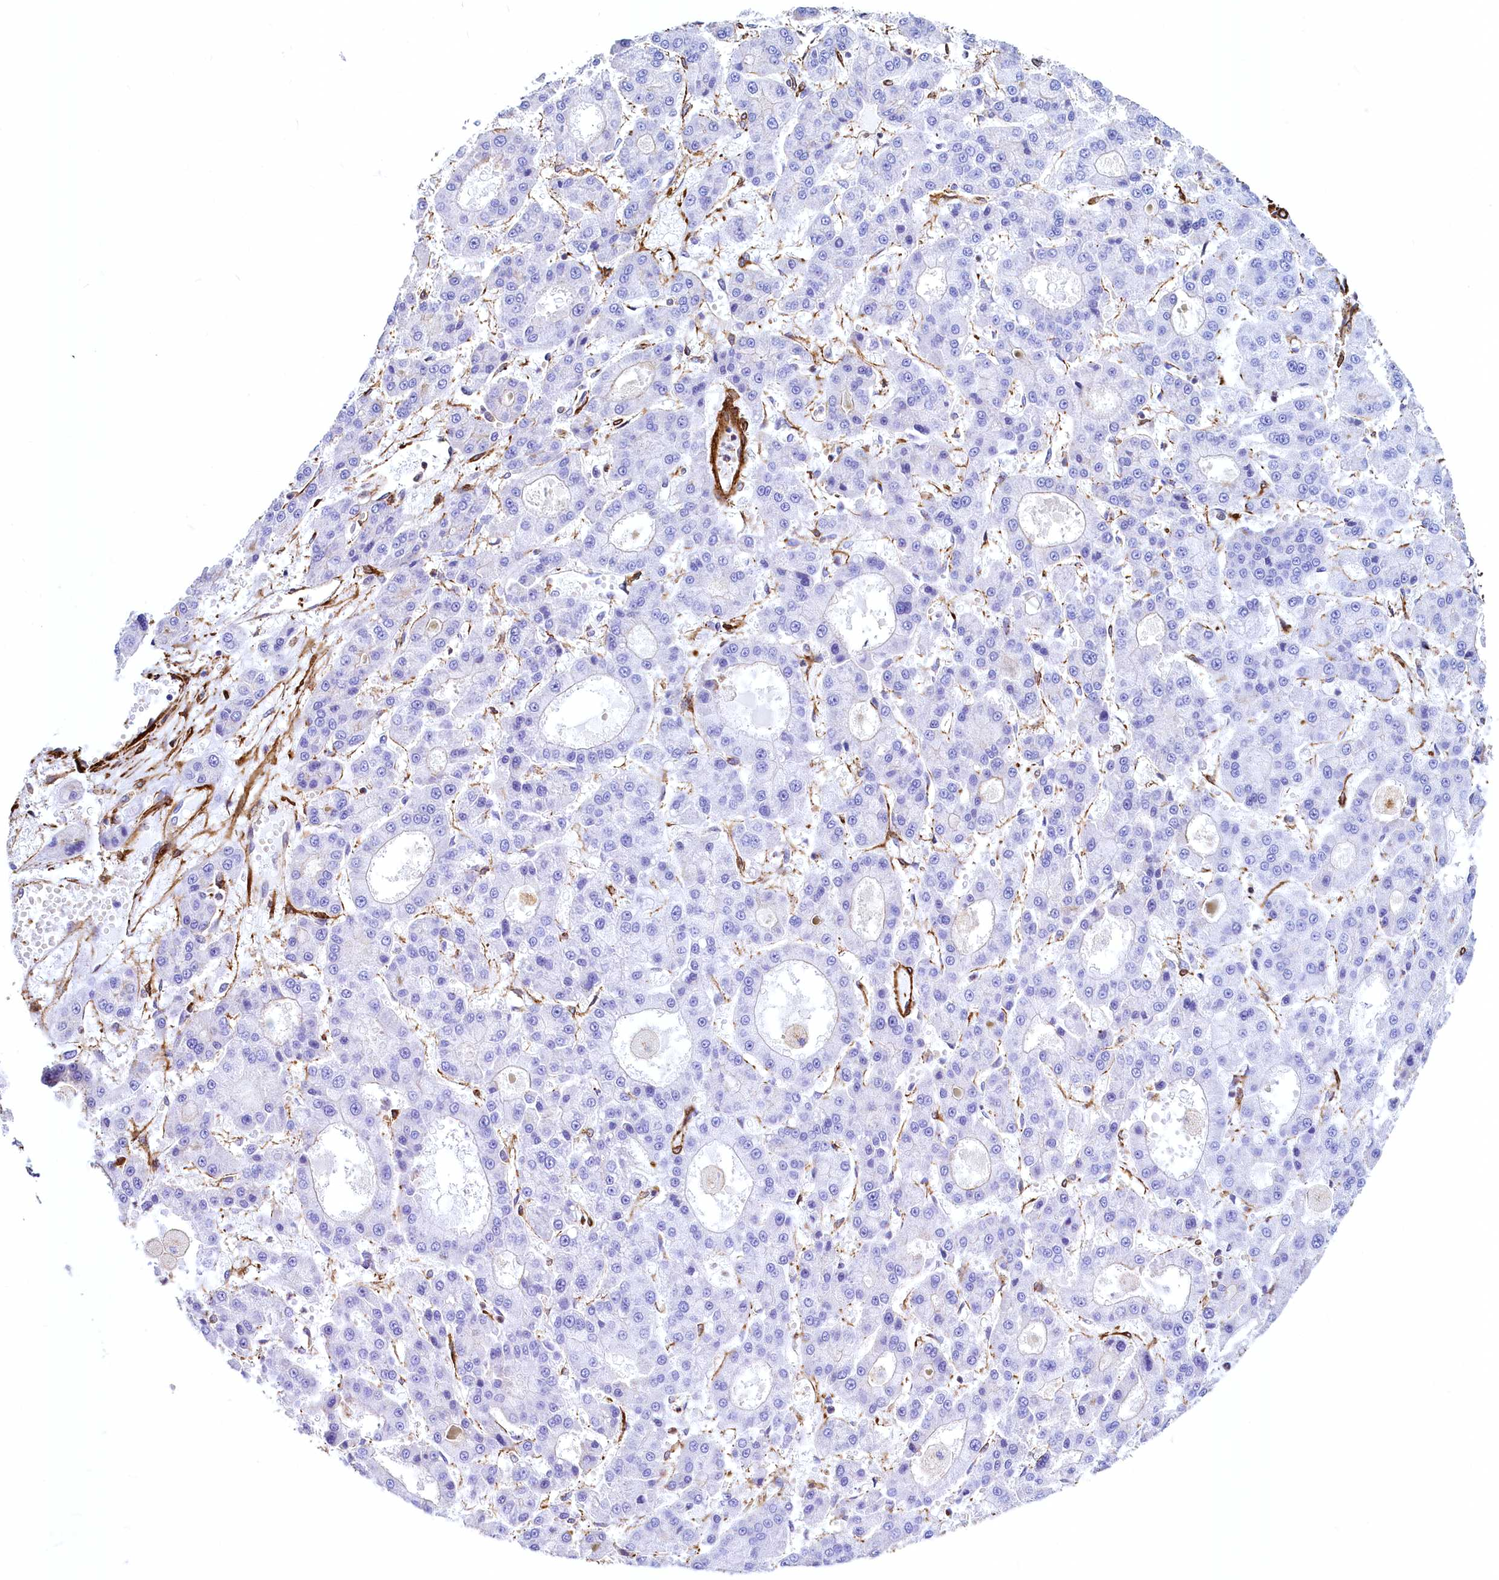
{"staining": {"intensity": "negative", "quantity": "none", "location": "none"}, "tissue": "liver cancer", "cell_type": "Tumor cells", "image_type": "cancer", "snomed": [{"axis": "morphology", "description": "Carcinoma, Hepatocellular, NOS"}, {"axis": "topography", "description": "Liver"}], "caption": "Photomicrograph shows no significant protein positivity in tumor cells of liver cancer.", "gene": "THBS1", "patient": {"sex": "male", "age": 70}}